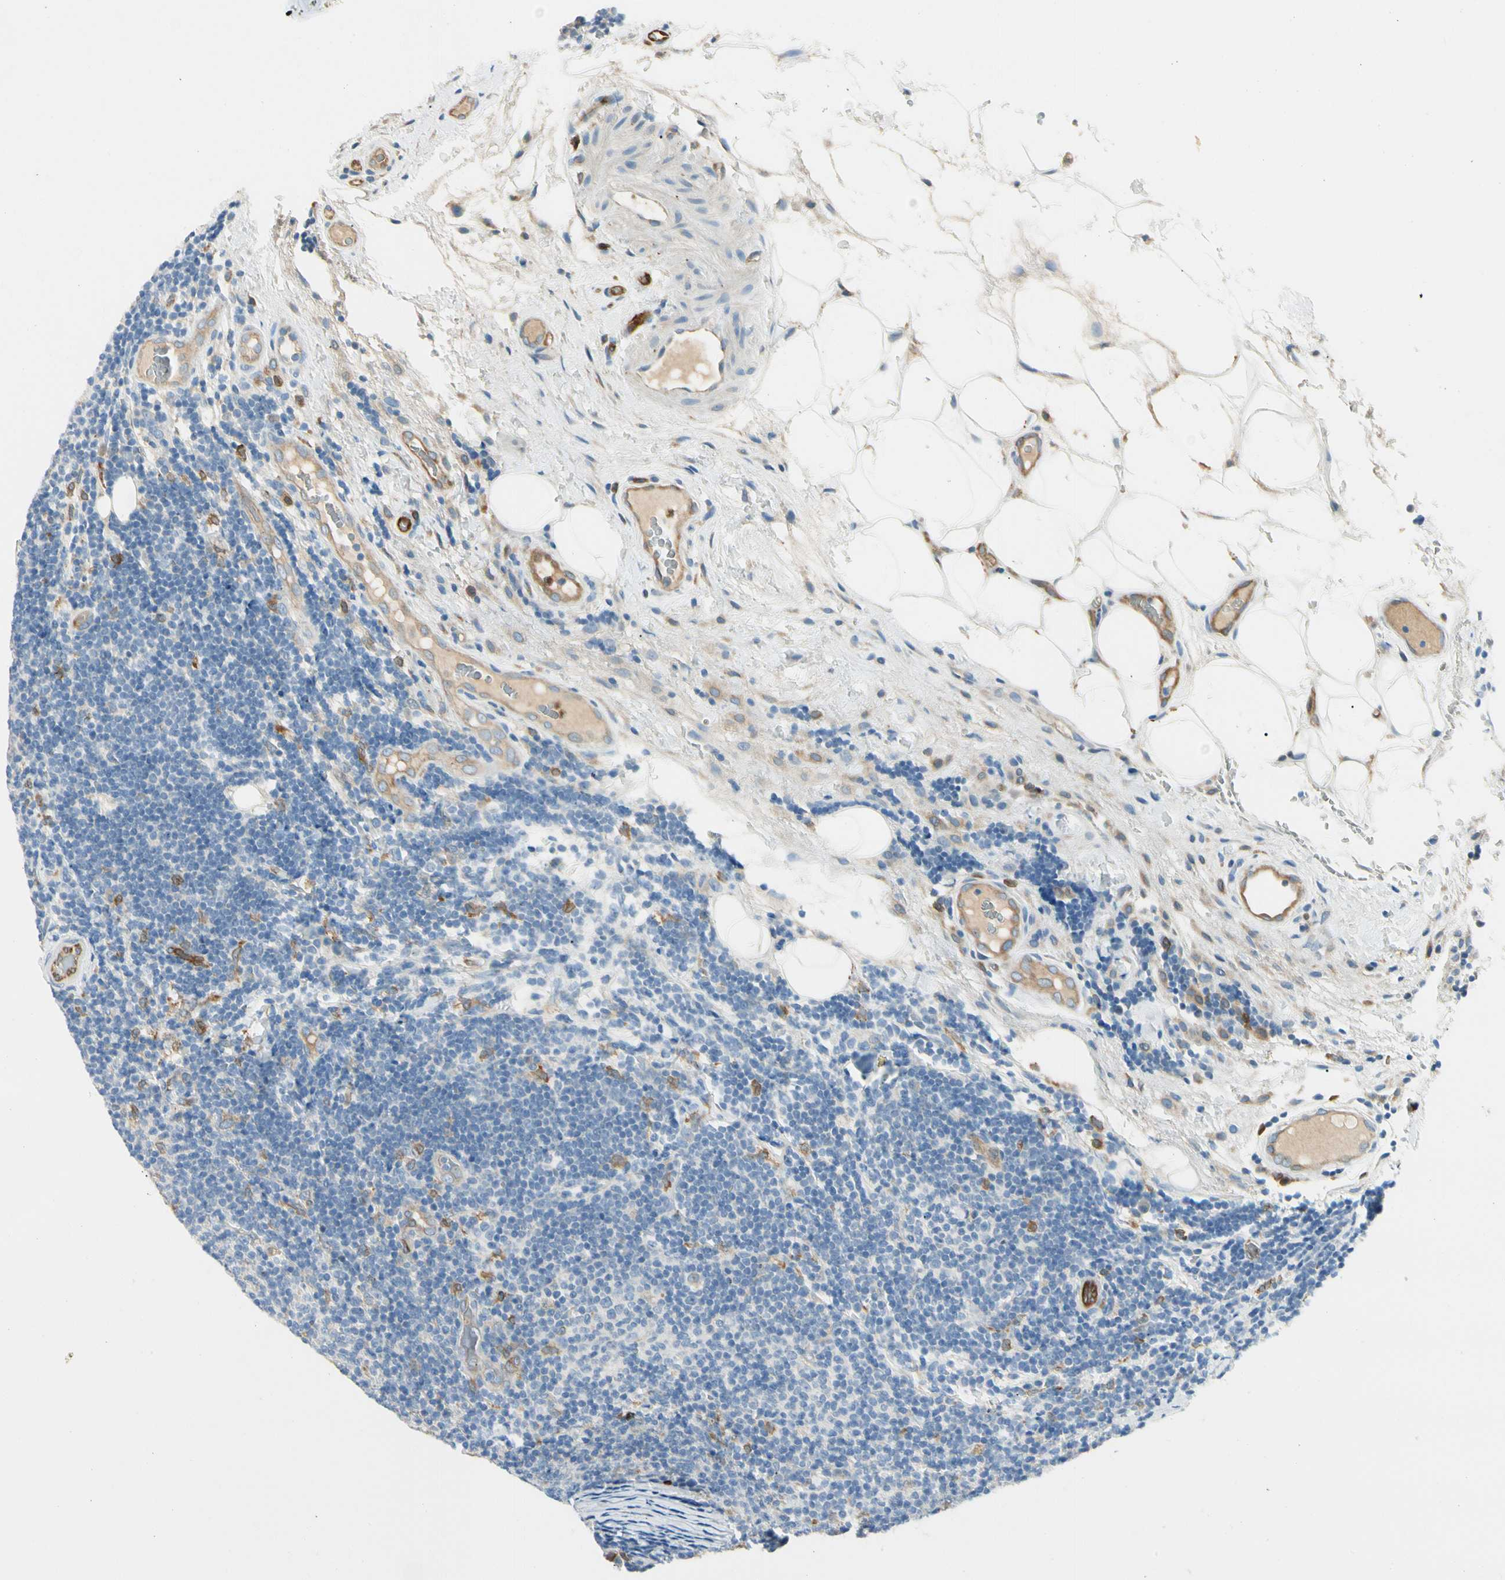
{"staining": {"intensity": "moderate", "quantity": "<25%", "location": "cytoplasmic/membranous"}, "tissue": "lymphoma", "cell_type": "Tumor cells", "image_type": "cancer", "snomed": [{"axis": "morphology", "description": "Malignant lymphoma, non-Hodgkin's type, Low grade"}, {"axis": "topography", "description": "Lymph node"}], "caption": "Protein staining of low-grade malignant lymphoma, non-Hodgkin's type tissue shows moderate cytoplasmic/membranous staining in about <25% of tumor cells.", "gene": "LPCAT2", "patient": {"sex": "male", "age": 83}}